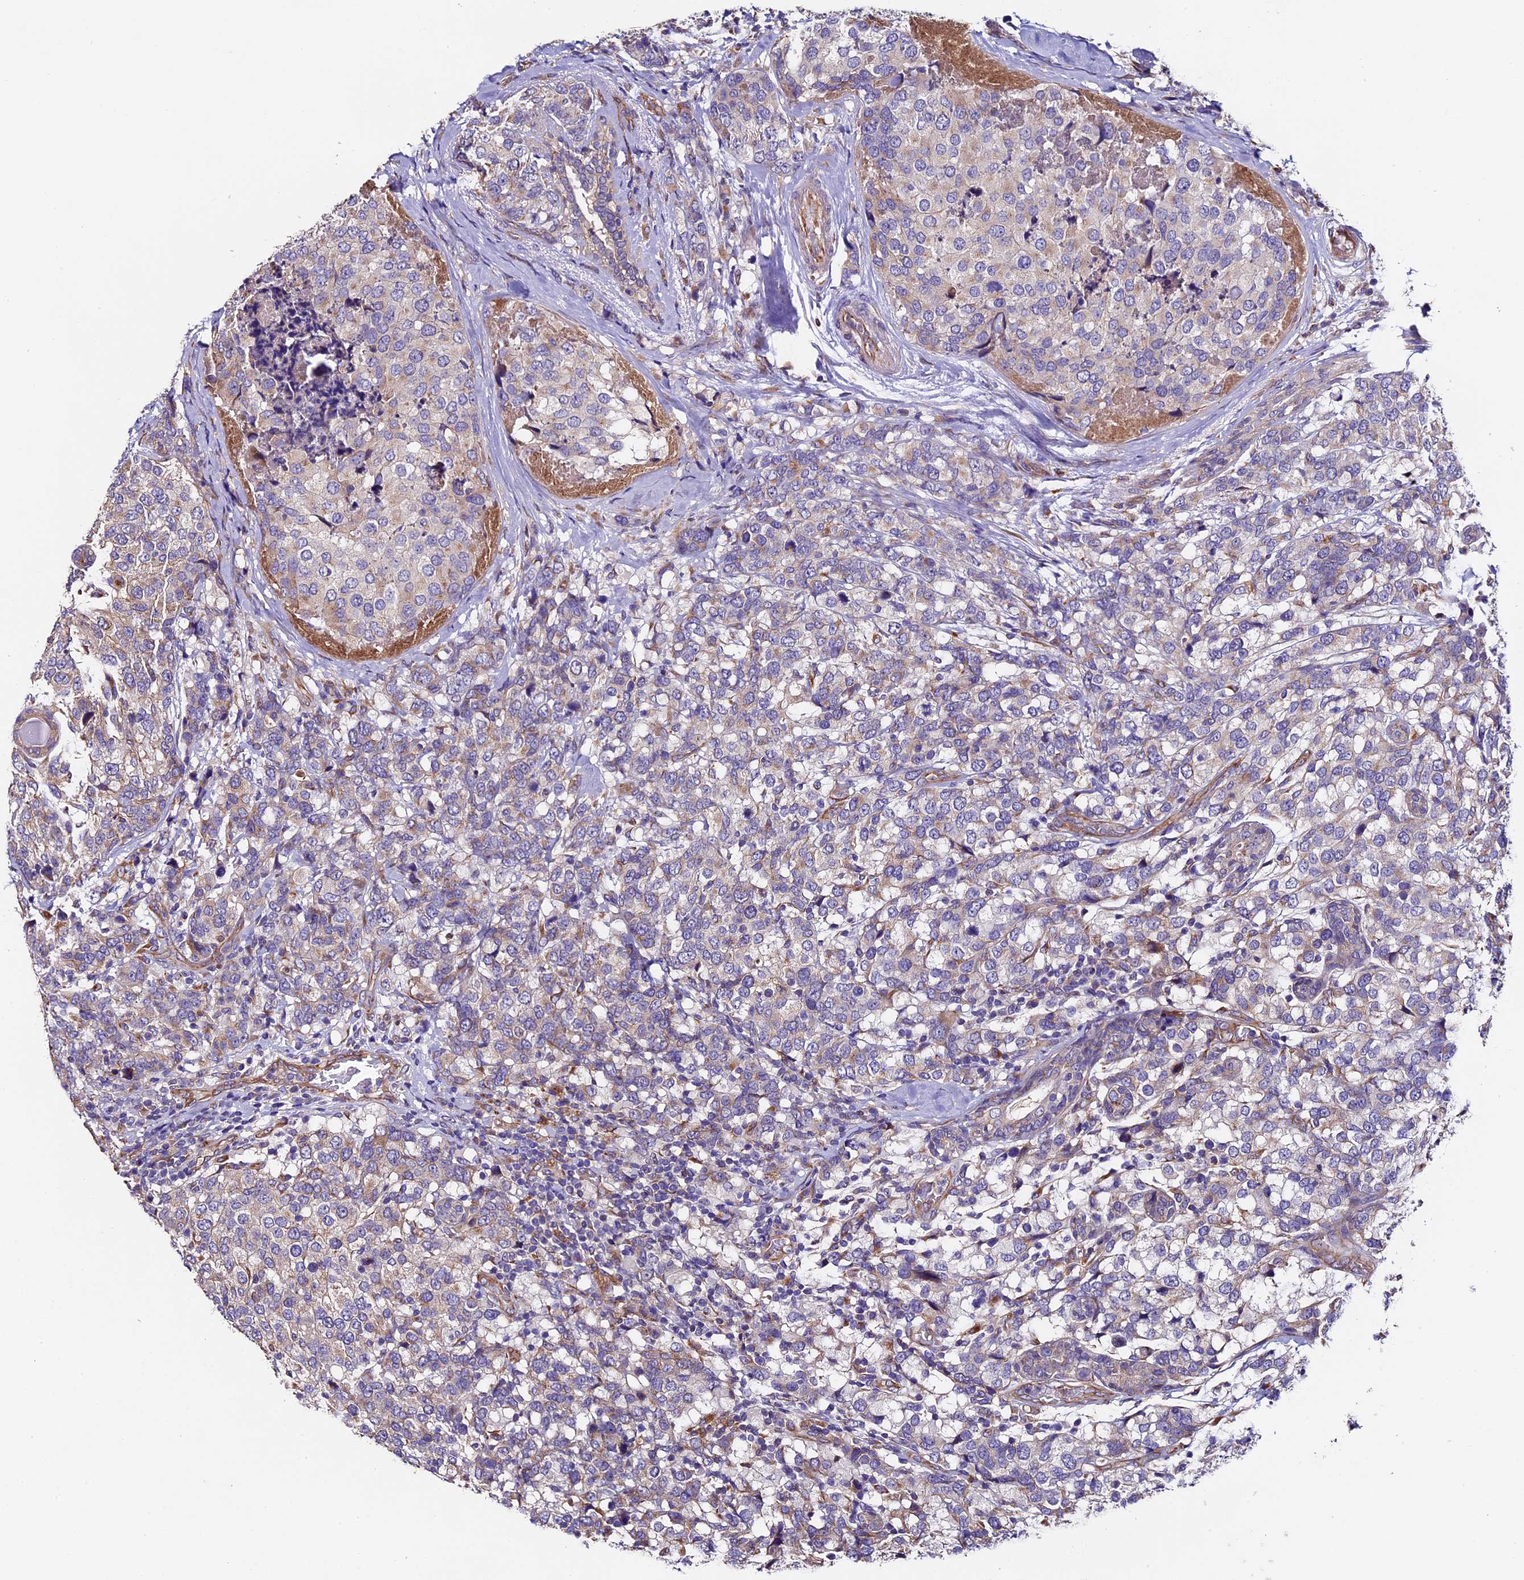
{"staining": {"intensity": "weak", "quantity": "<25%", "location": "cytoplasmic/membranous"}, "tissue": "breast cancer", "cell_type": "Tumor cells", "image_type": "cancer", "snomed": [{"axis": "morphology", "description": "Lobular carcinoma"}, {"axis": "topography", "description": "Breast"}], "caption": "Tumor cells show no significant staining in breast lobular carcinoma. The staining was performed using DAB (3,3'-diaminobenzidine) to visualize the protein expression in brown, while the nuclei were stained in blue with hematoxylin (Magnification: 20x).", "gene": "CLN5", "patient": {"sex": "female", "age": 59}}